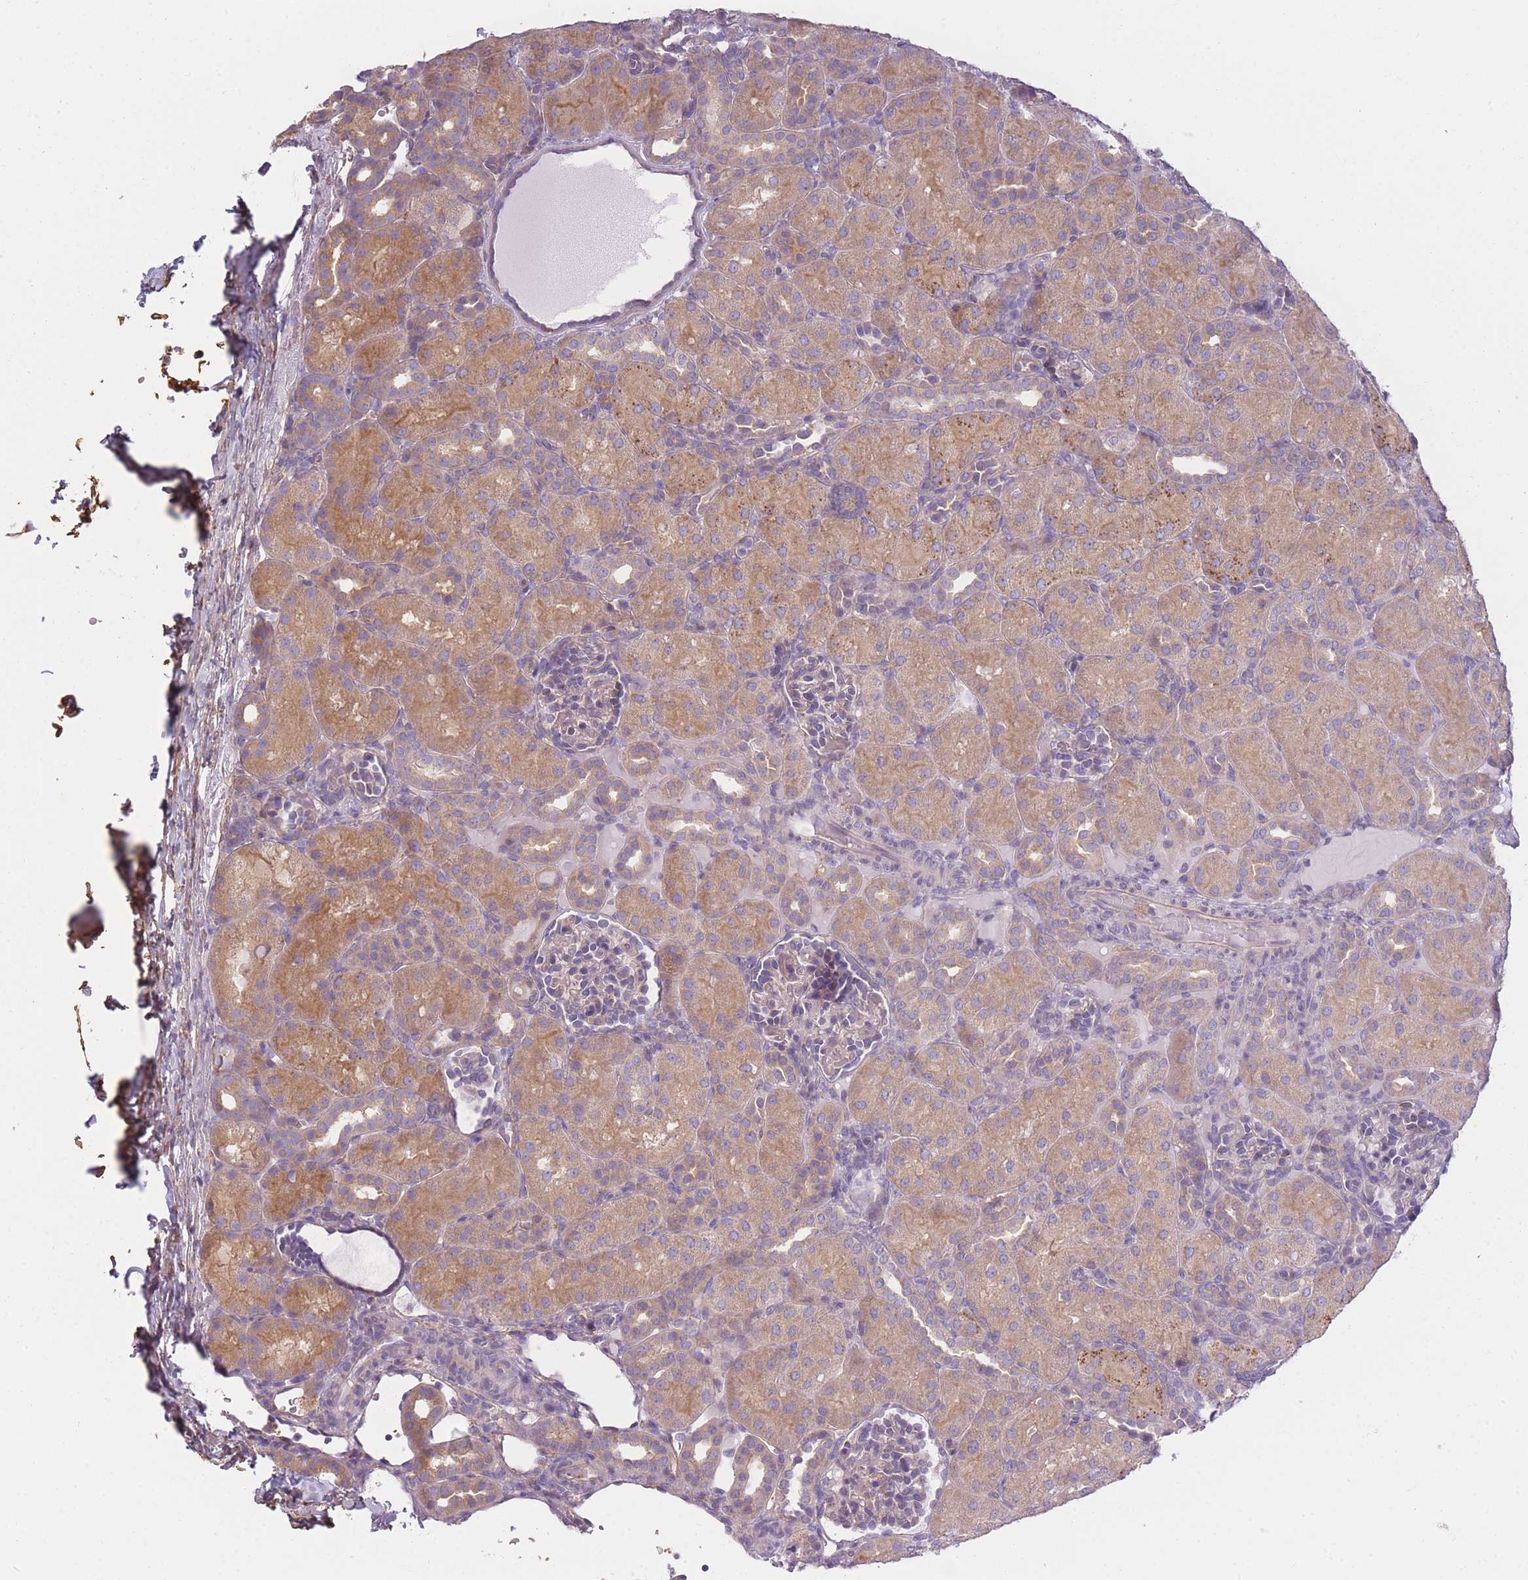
{"staining": {"intensity": "weak", "quantity": "25%-75%", "location": "cytoplasmic/membranous"}, "tissue": "kidney", "cell_type": "Cells in glomeruli", "image_type": "normal", "snomed": [{"axis": "morphology", "description": "Normal tissue, NOS"}, {"axis": "topography", "description": "Kidney"}], "caption": "Protein expression analysis of normal kidney displays weak cytoplasmic/membranous staining in about 25%-75% of cells in glomeruli. (brown staining indicates protein expression, while blue staining denotes nuclei).", "gene": "AP3M1", "patient": {"sex": "male", "age": 1}}